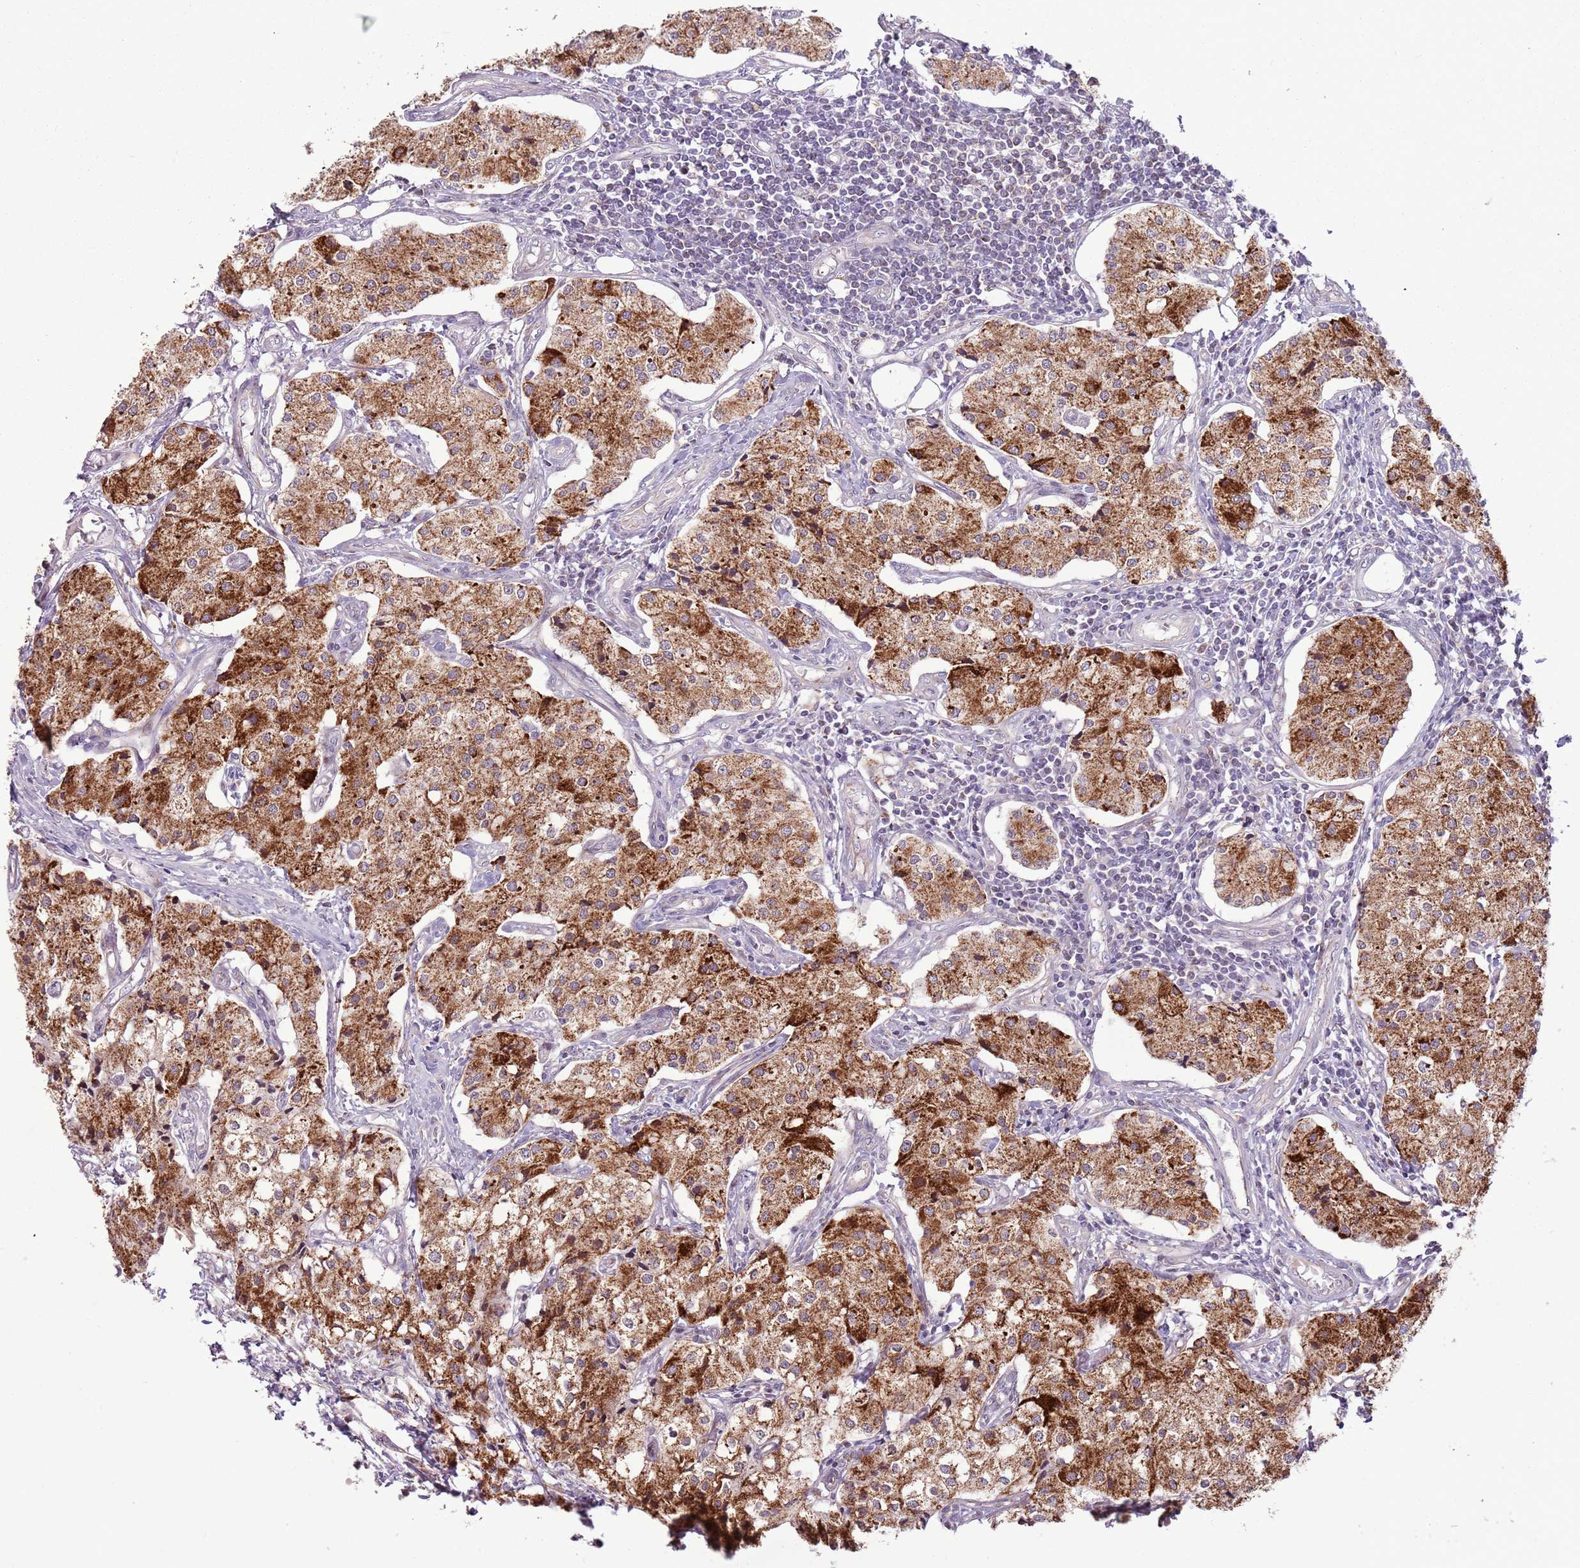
{"staining": {"intensity": "moderate", "quantity": ">75%", "location": "cytoplasmic/membranous"}, "tissue": "carcinoid", "cell_type": "Tumor cells", "image_type": "cancer", "snomed": [{"axis": "morphology", "description": "Carcinoid, malignant, NOS"}, {"axis": "topography", "description": "Colon"}], "caption": "Carcinoid (malignant) stained for a protein displays moderate cytoplasmic/membranous positivity in tumor cells. The staining was performed using DAB (3,3'-diaminobenzidine) to visualize the protein expression in brown, while the nuclei were stained in blue with hematoxylin (Magnification: 20x).", "gene": "MLLT11", "patient": {"sex": "female", "age": 52}}